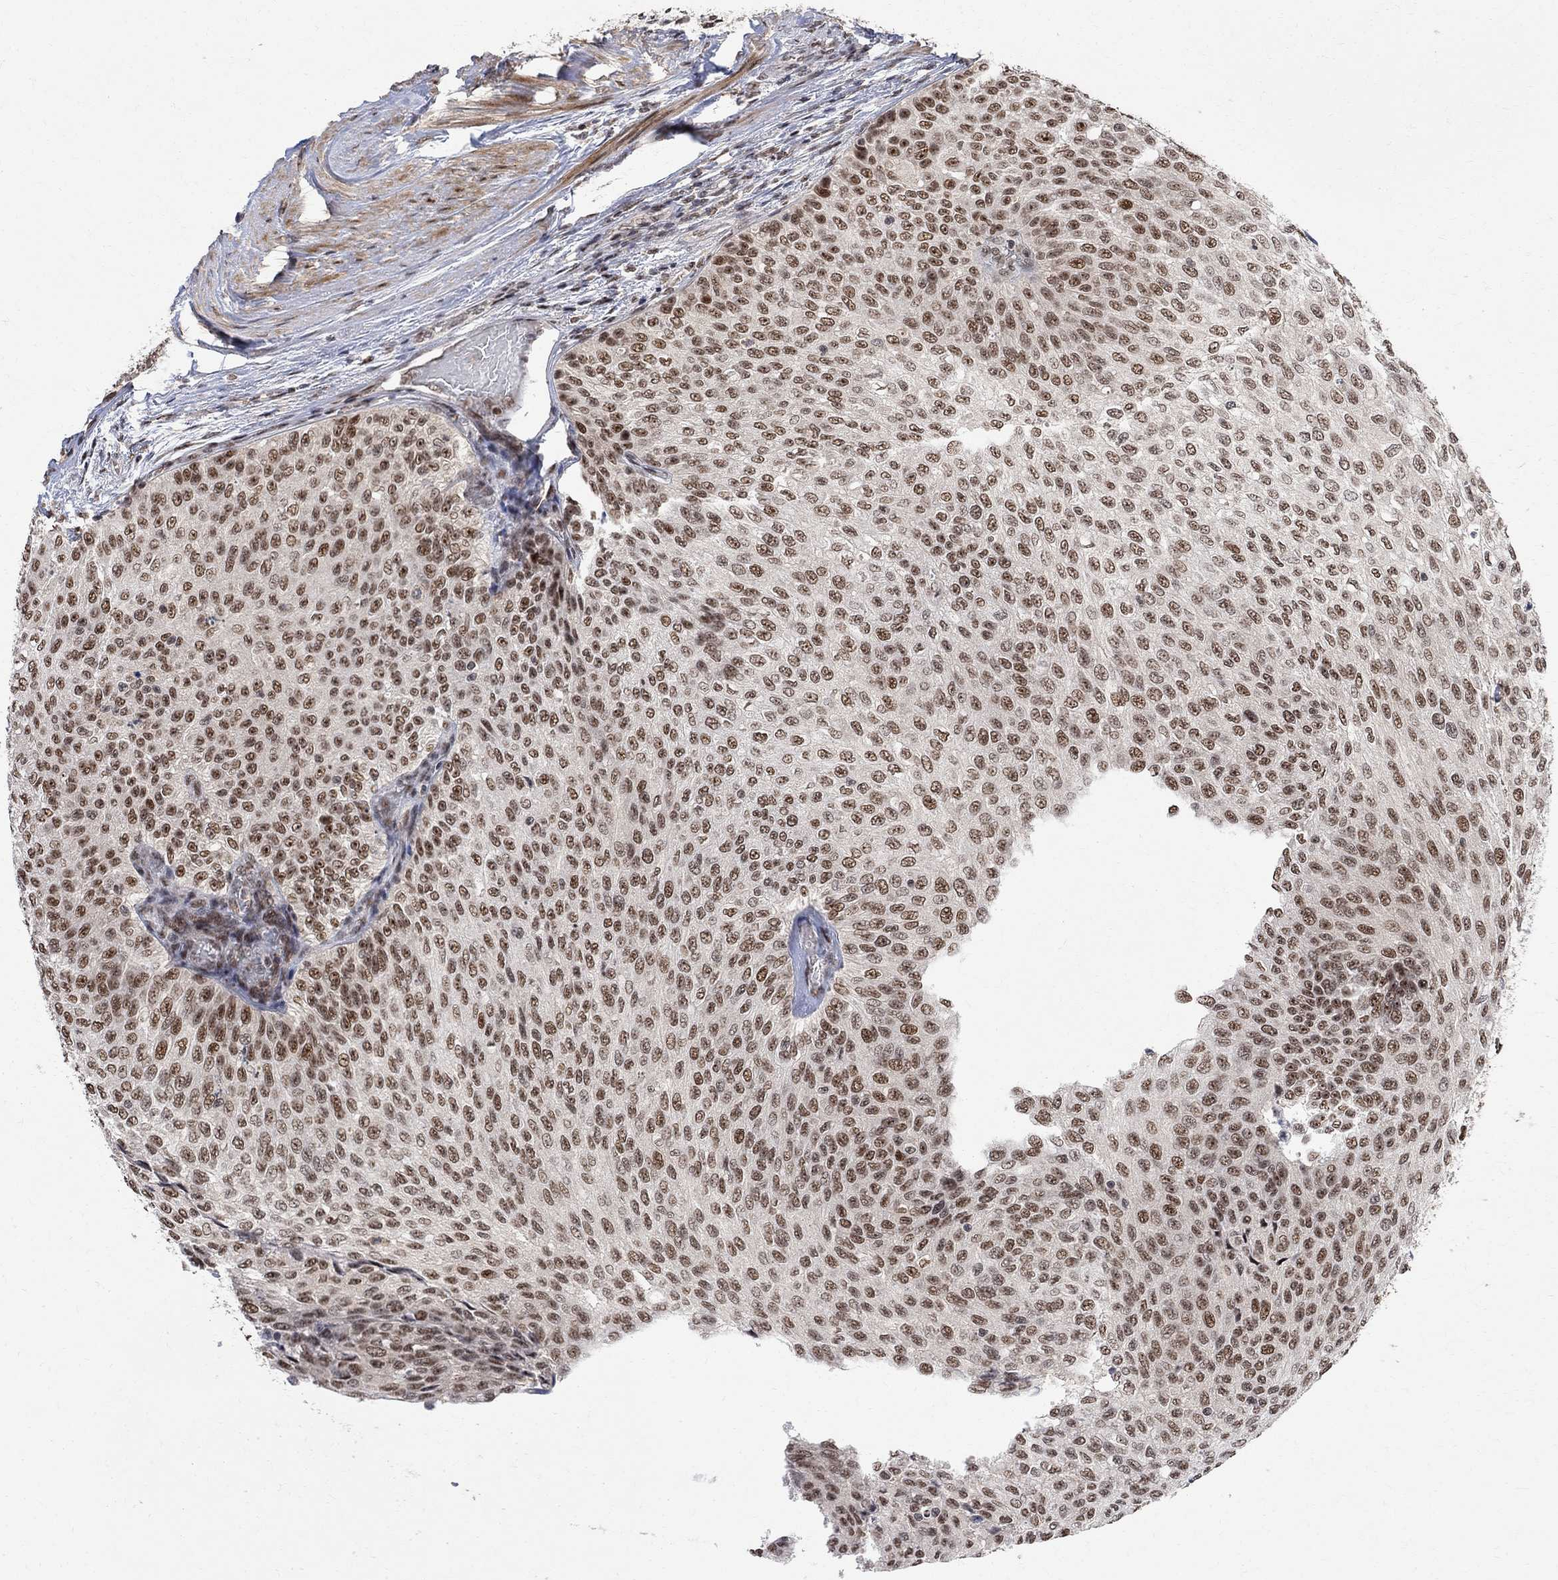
{"staining": {"intensity": "moderate", "quantity": ">75%", "location": "nuclear"}, "tissue": "urothelial cancer", "cell_type": "Tumor cells", "image_type": "cancer", "snomed": [{"axis": "morphology", "description": "Urothelial carcinoma, Low grade"}, {"axis": "topography", "description": "Ureter, NOS"}, {"axis": "topography", "description": "Urinary bladder"}], "caption": "Urothelial carcinoma (low-grade) stained with DAB IHC shows medium levels of moderate nuclear staining in about >75% of tumor cells.", "gene": "E4F1", "patient": {"sex": "male", "age": 78}}